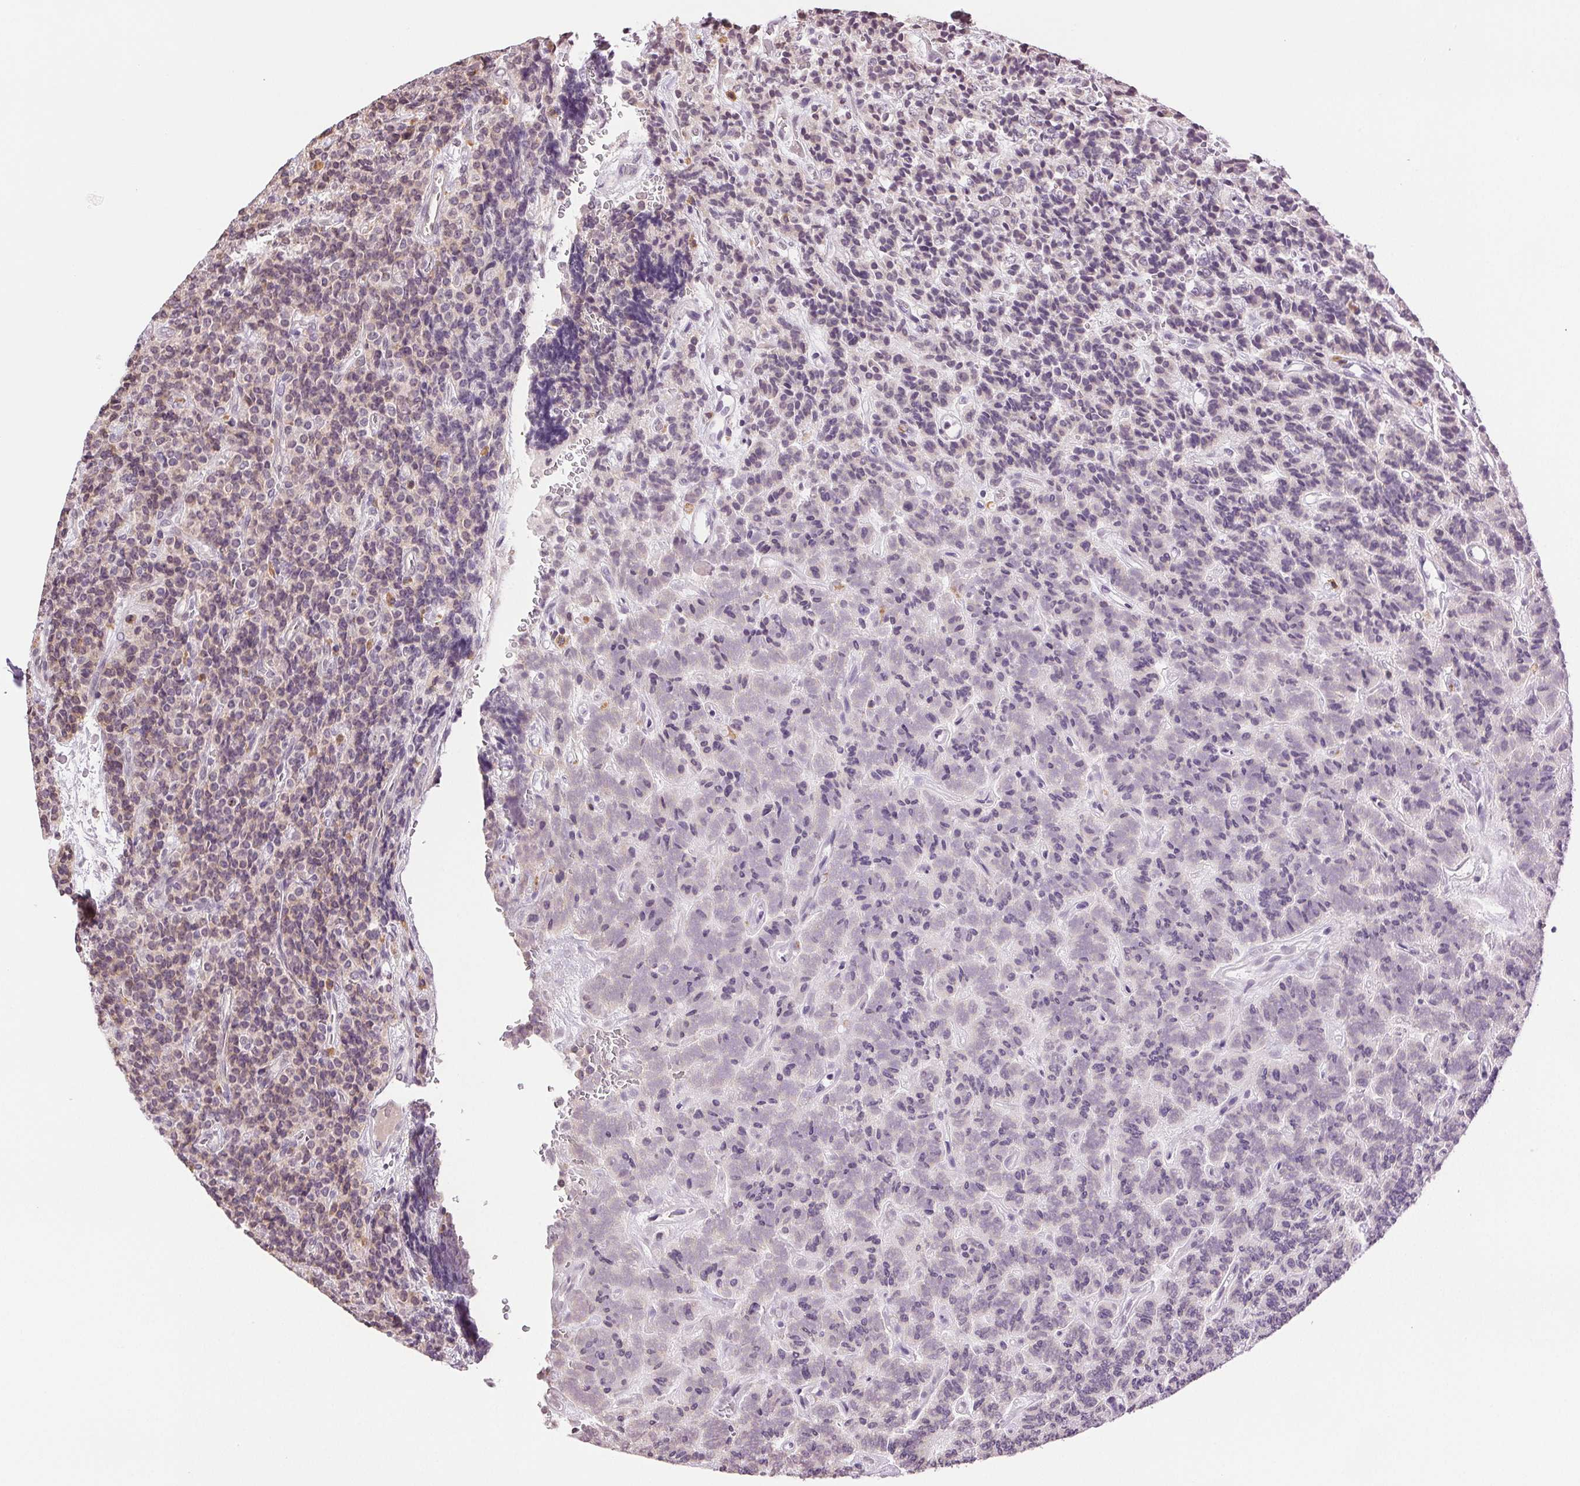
{"staining": {"intensity": "weak", "quantity": "<25%", "location": "nuclear"}, "tissue": "carcinoid", "cell_type": "Tumor cells", "image_type": "cancer", "snomed": [{"axis": "morphology", "description": "Carcinoid, malignant, NOS"}, {"axis": "topography", "description": "Pancreas"}], "caption": "There is no significant expression in tumor cells of malignant carcinoid.", "gene": "TNNT3", "patient": {"sex": "male", "age": 36}}